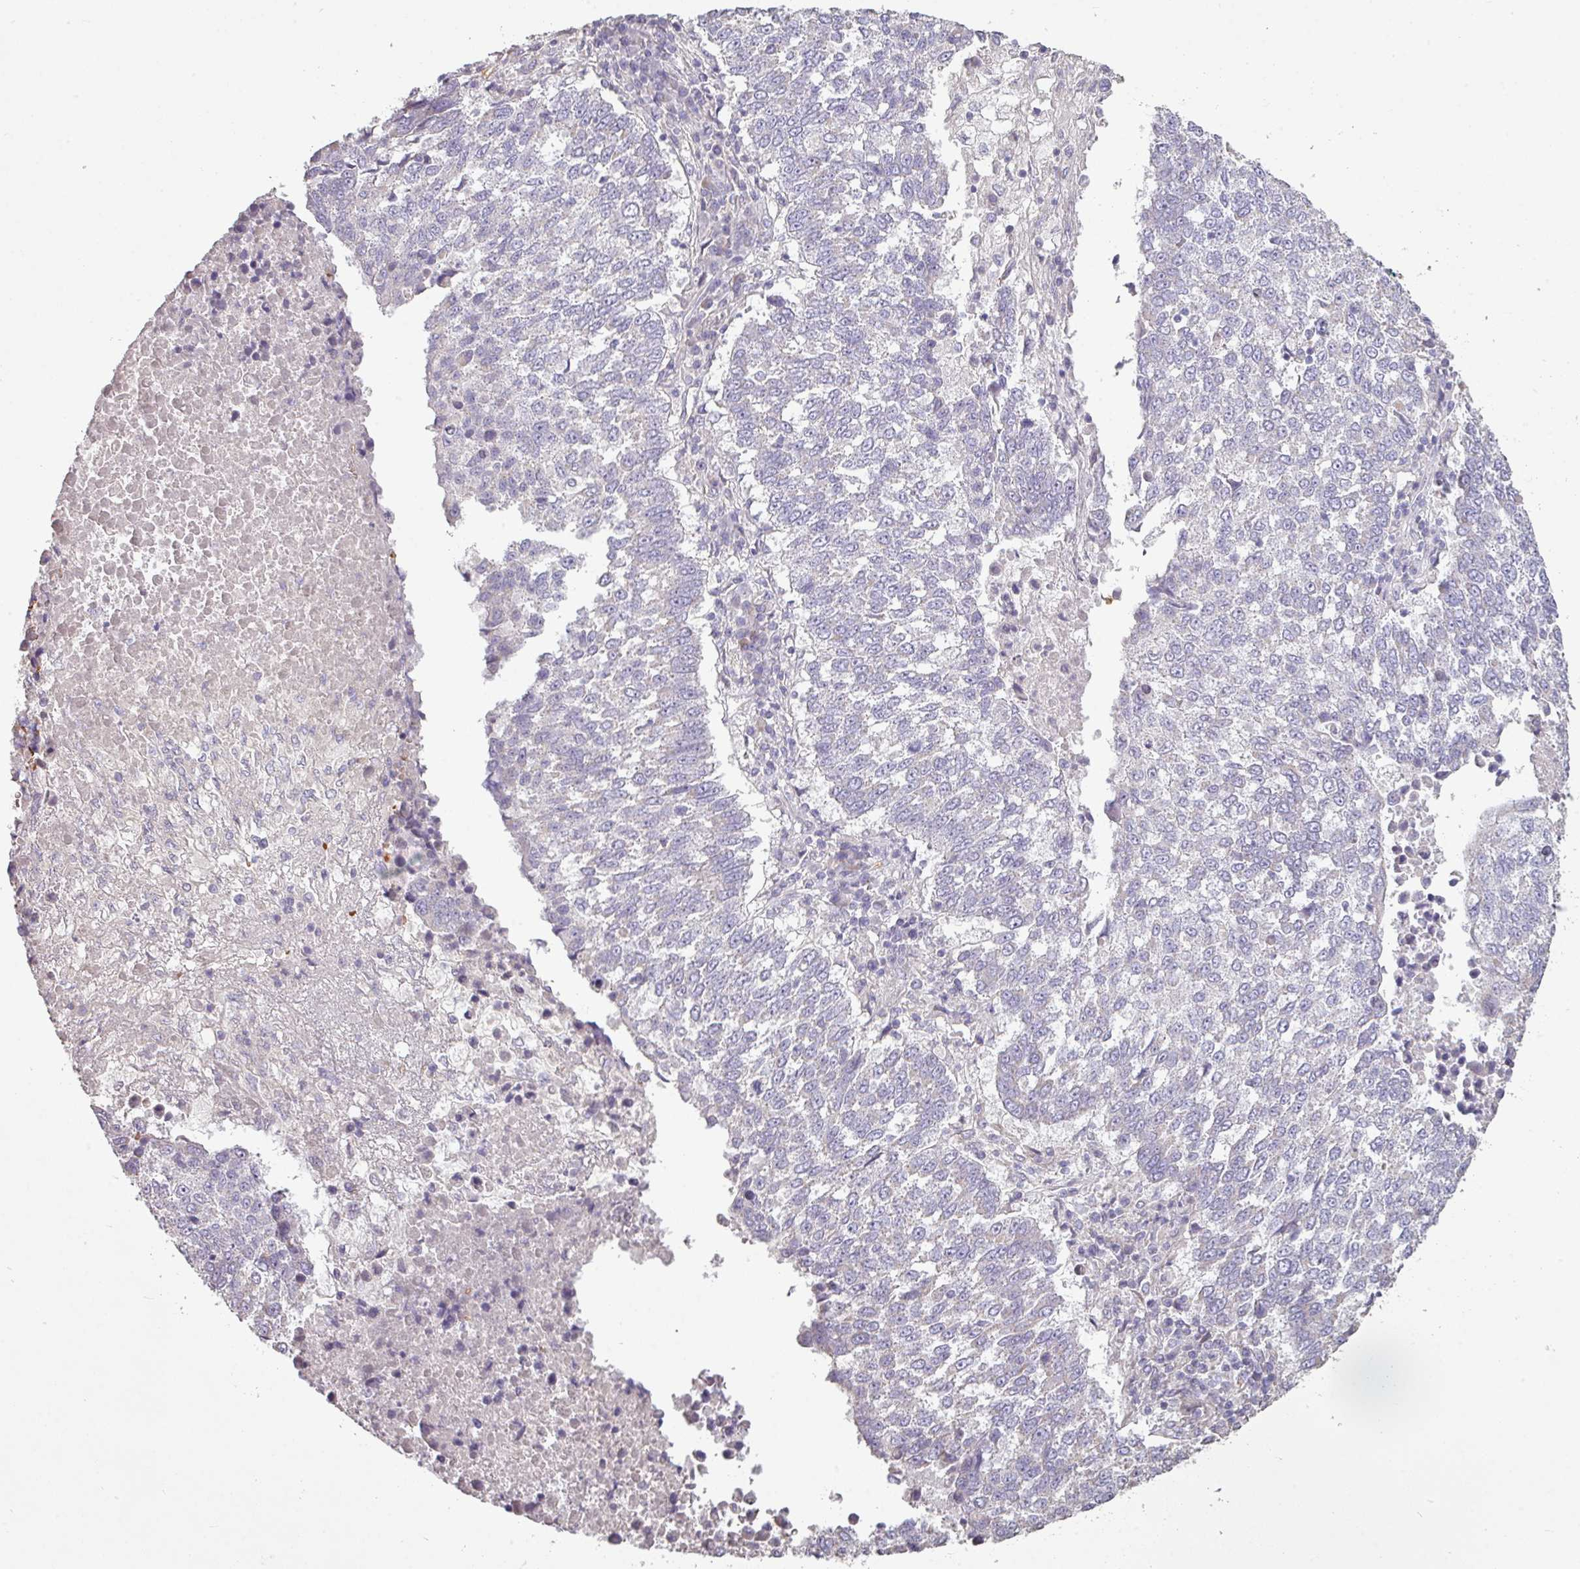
{"staining": {"intensity": "negative", "quantity": "none", "location": "none"}, "tissue": "lung cancer", "cell_type": "Tumor cells", "image_type": "cancer", "snomed": [{"axis": "morphology", "description": "Squamous cell carcinoma, NOS"}, {"axis": "topography", "description": "Lung"}], "caption": "This is an immunohistochemistry (IHC) micrograph of squamous cell carcinoma (lung). There is no expression in tumor cells.", "gene": "NHSL2", "patient": {"sex": "male", "age": 73}}